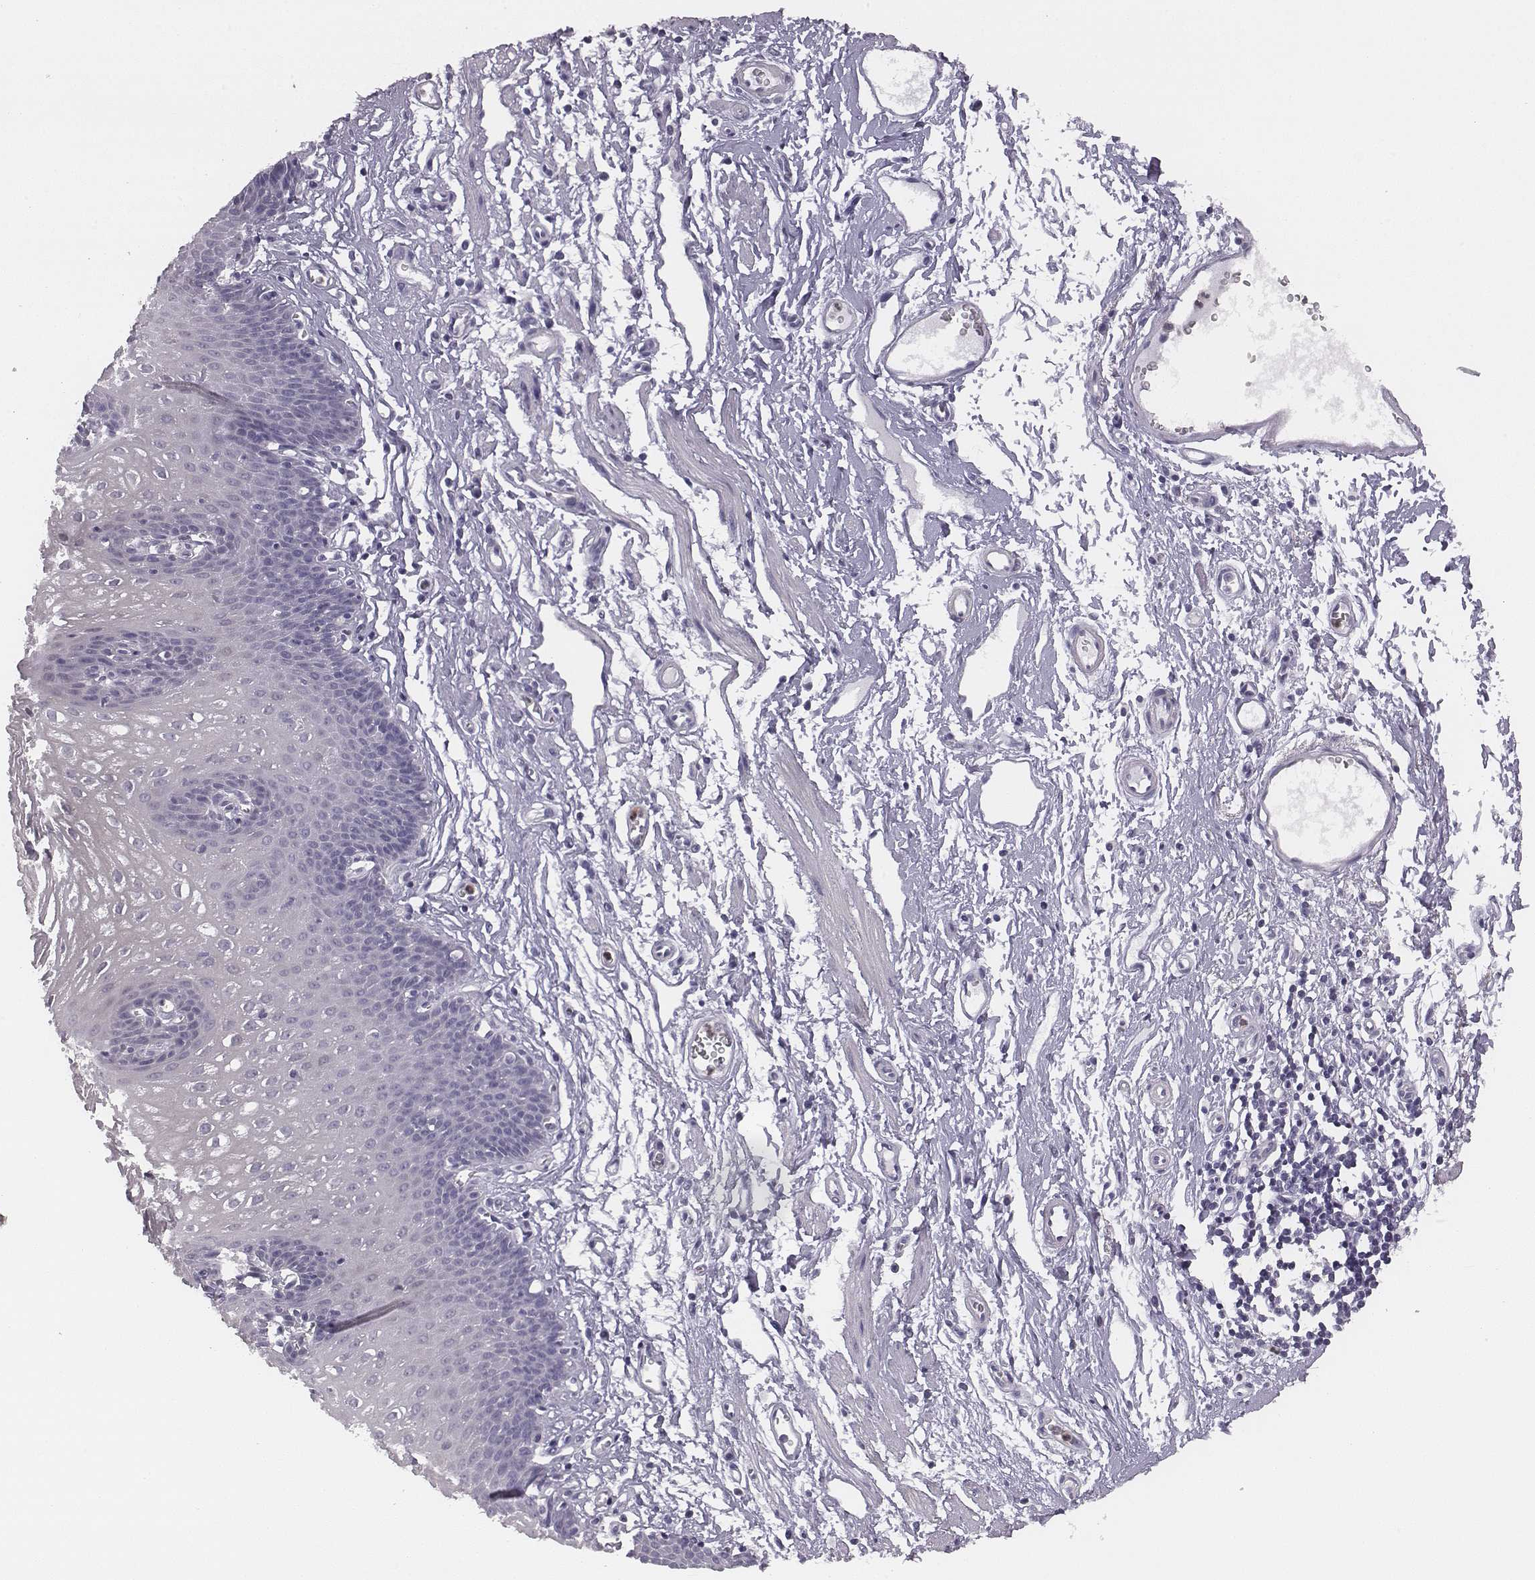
{"staining": {"intensity": "negative", "quantity": "none", "location": "none"}, "tissue": "esophagus", "cell_type": "Squamous epithelial cells", "image_type": "normal", "snomed": [{"axis": "morphology", "description": "Normal tissue, NOS"}, {"axis": "topography", "description": "Esophagus"}], "caption": "IHC micrograph of benign esophagus: esophagus stained with DAB reveals no significant protein expression in squamous epithelial cells. (Immunohistochemistry, brightfield microscopy, high magnification).", "gene": "ADAM7", "patient": {"sex": "male", "age": 72}}